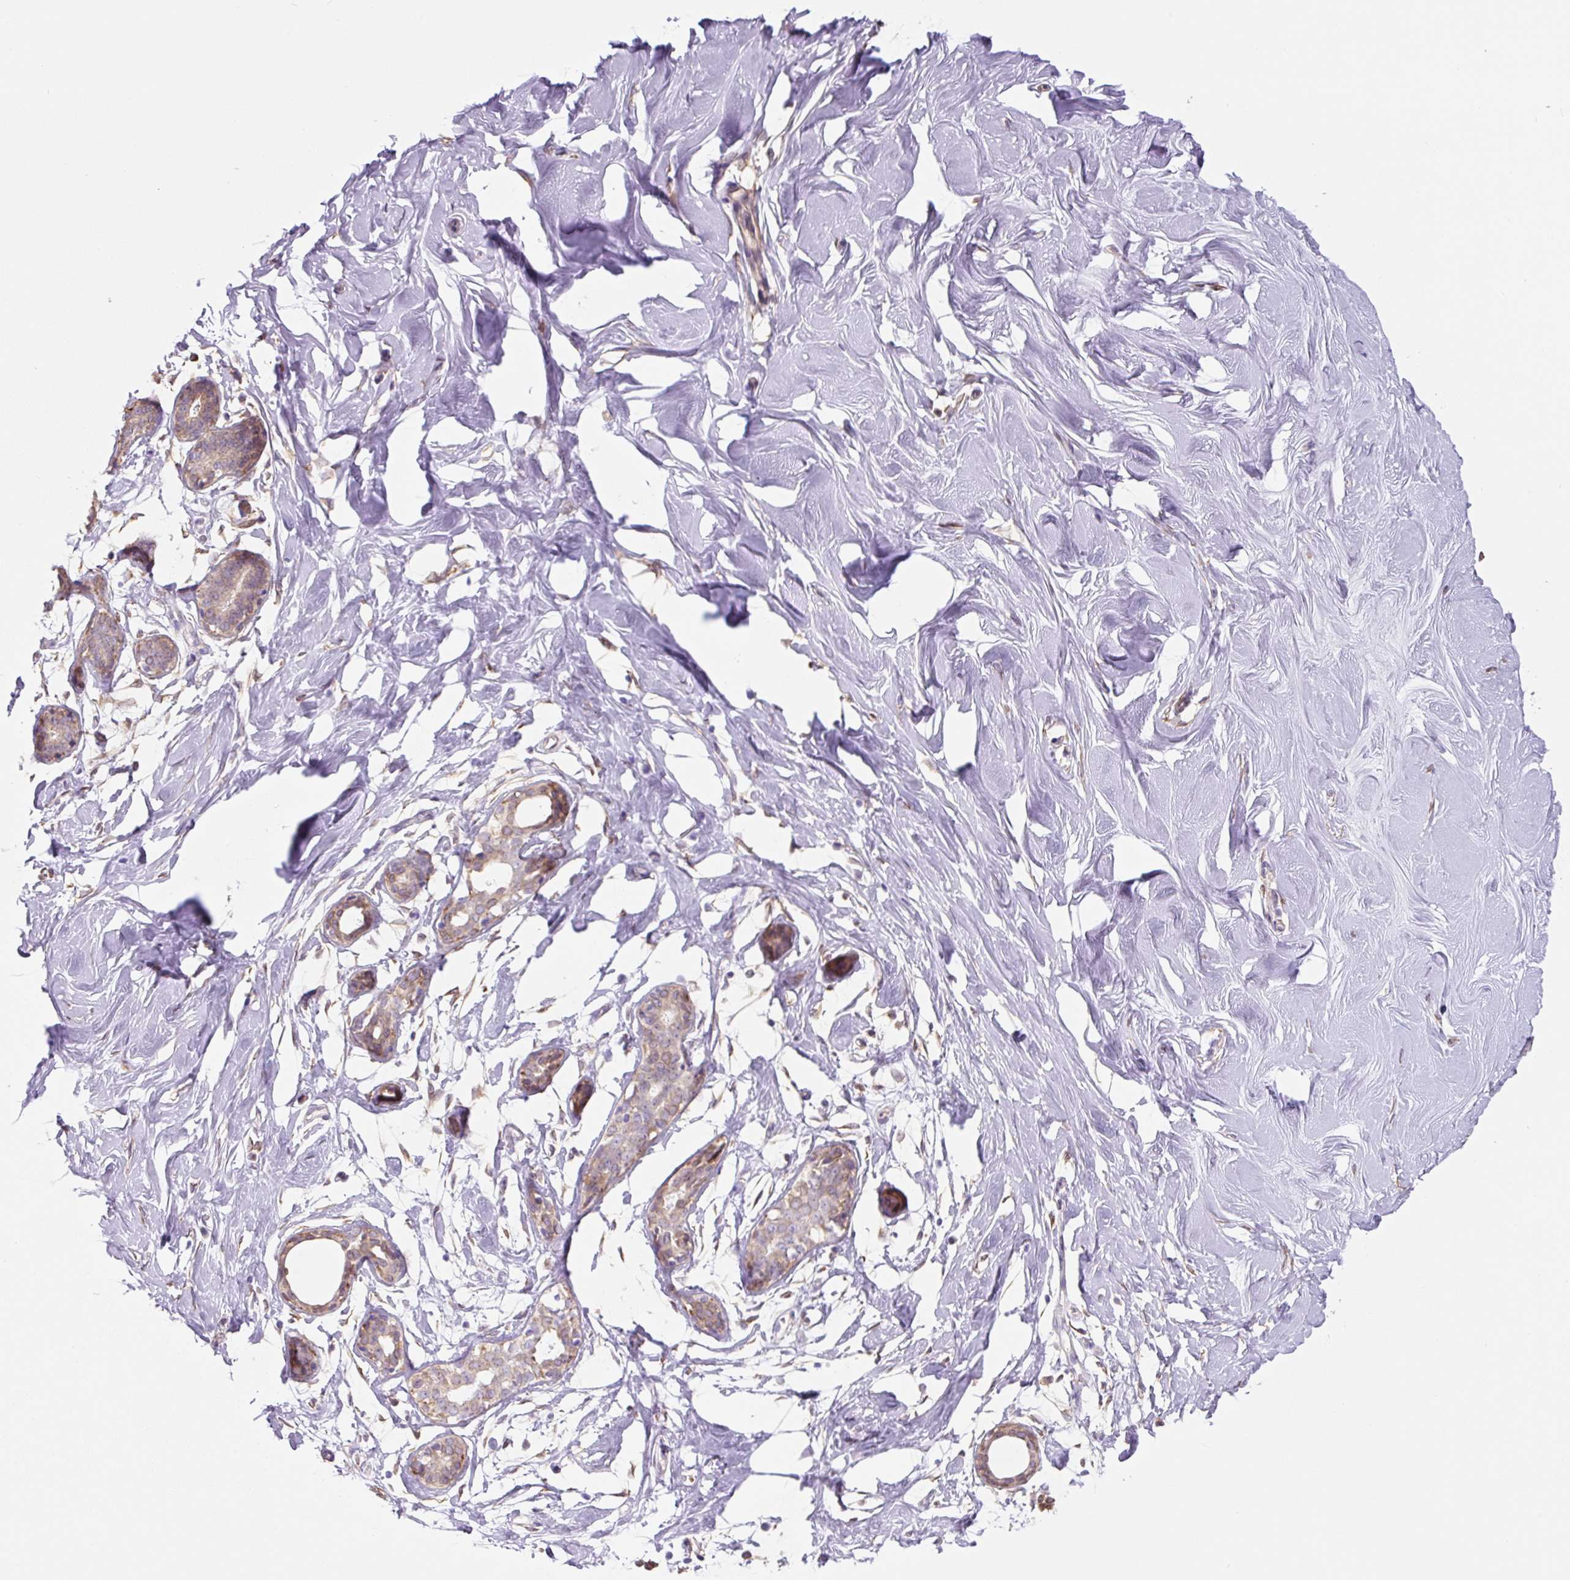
{"staining": {"intensity": "negative", "quantity": "none", "location": "none"}, "tissue": "breast", "cell_type": "Adipocytes", "image_type": "normal", "snomed": [{"axis": "morphology", "description": "Normal tissue, NOS"}, {"axis": "topography", "description": "Breast"}], "caption": "Immunohistochemistry (IHC) image of benign breast: human breast stained with DAB demonstrates no significant protein staining in adipocytes. (DAB (3,3'-diaminobenzidine) IHC, high magnification).", "gene": "ASRGL1", "patient": {"sex": "female", "age": 27}}